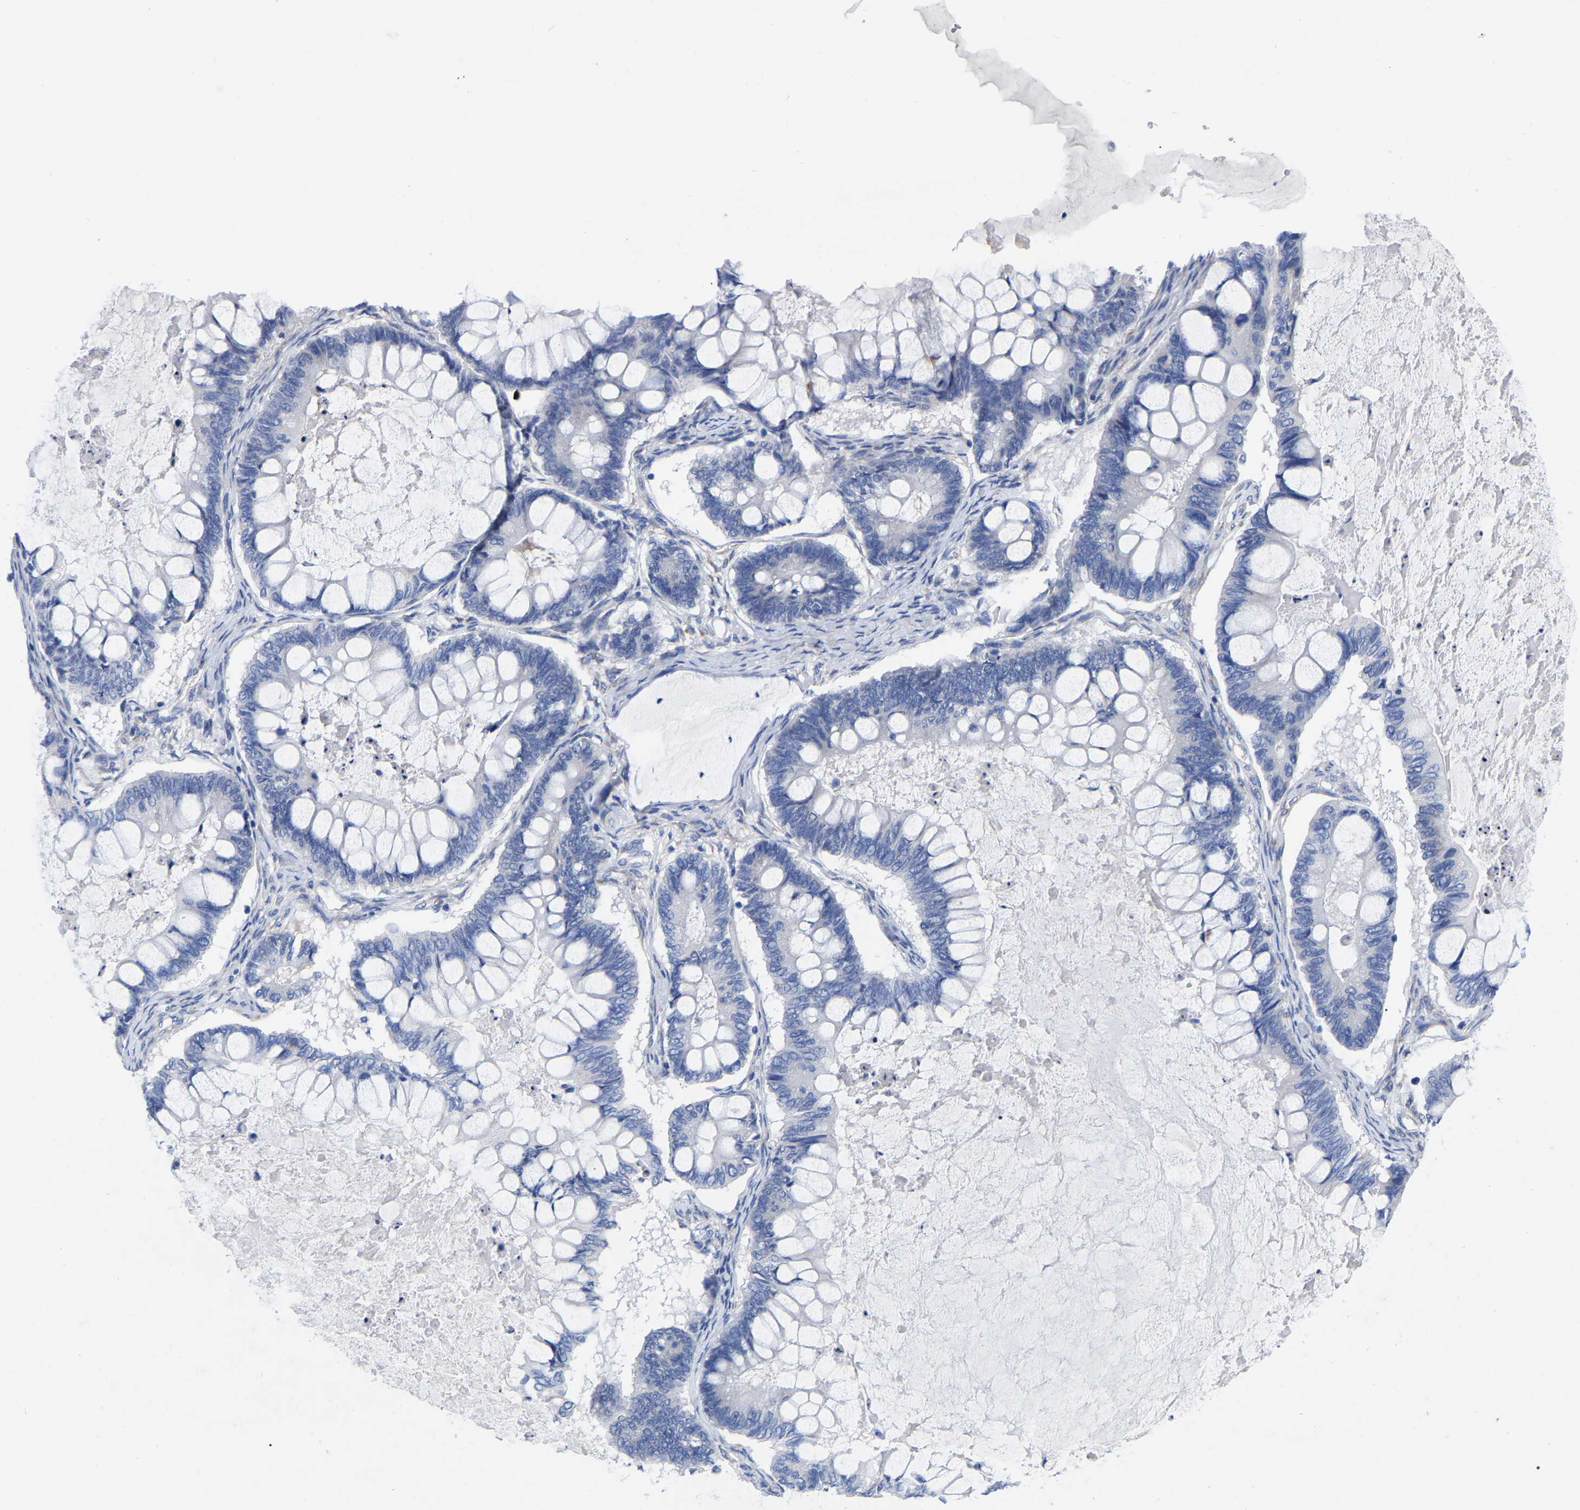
{"staining": {"intensity": "negative", "quantity": "none", "location": "none"}, "tissue": "ovarian cancer", "cell_type": "Tumor cells", "image_type": "cancer", "snomed": [{"axis": "morphology", "description": "Cystadenocarcinoma, mucinous, NOS"}, {"axis": "topography", "description": "Ovary"}], "caption": "The histopathology image displays no significant staining in tumor cells of mucinous cystadenocarcinoma (ovarian).", "gene": "GDF3", "patient": {"sex": "female", "age": 61}}